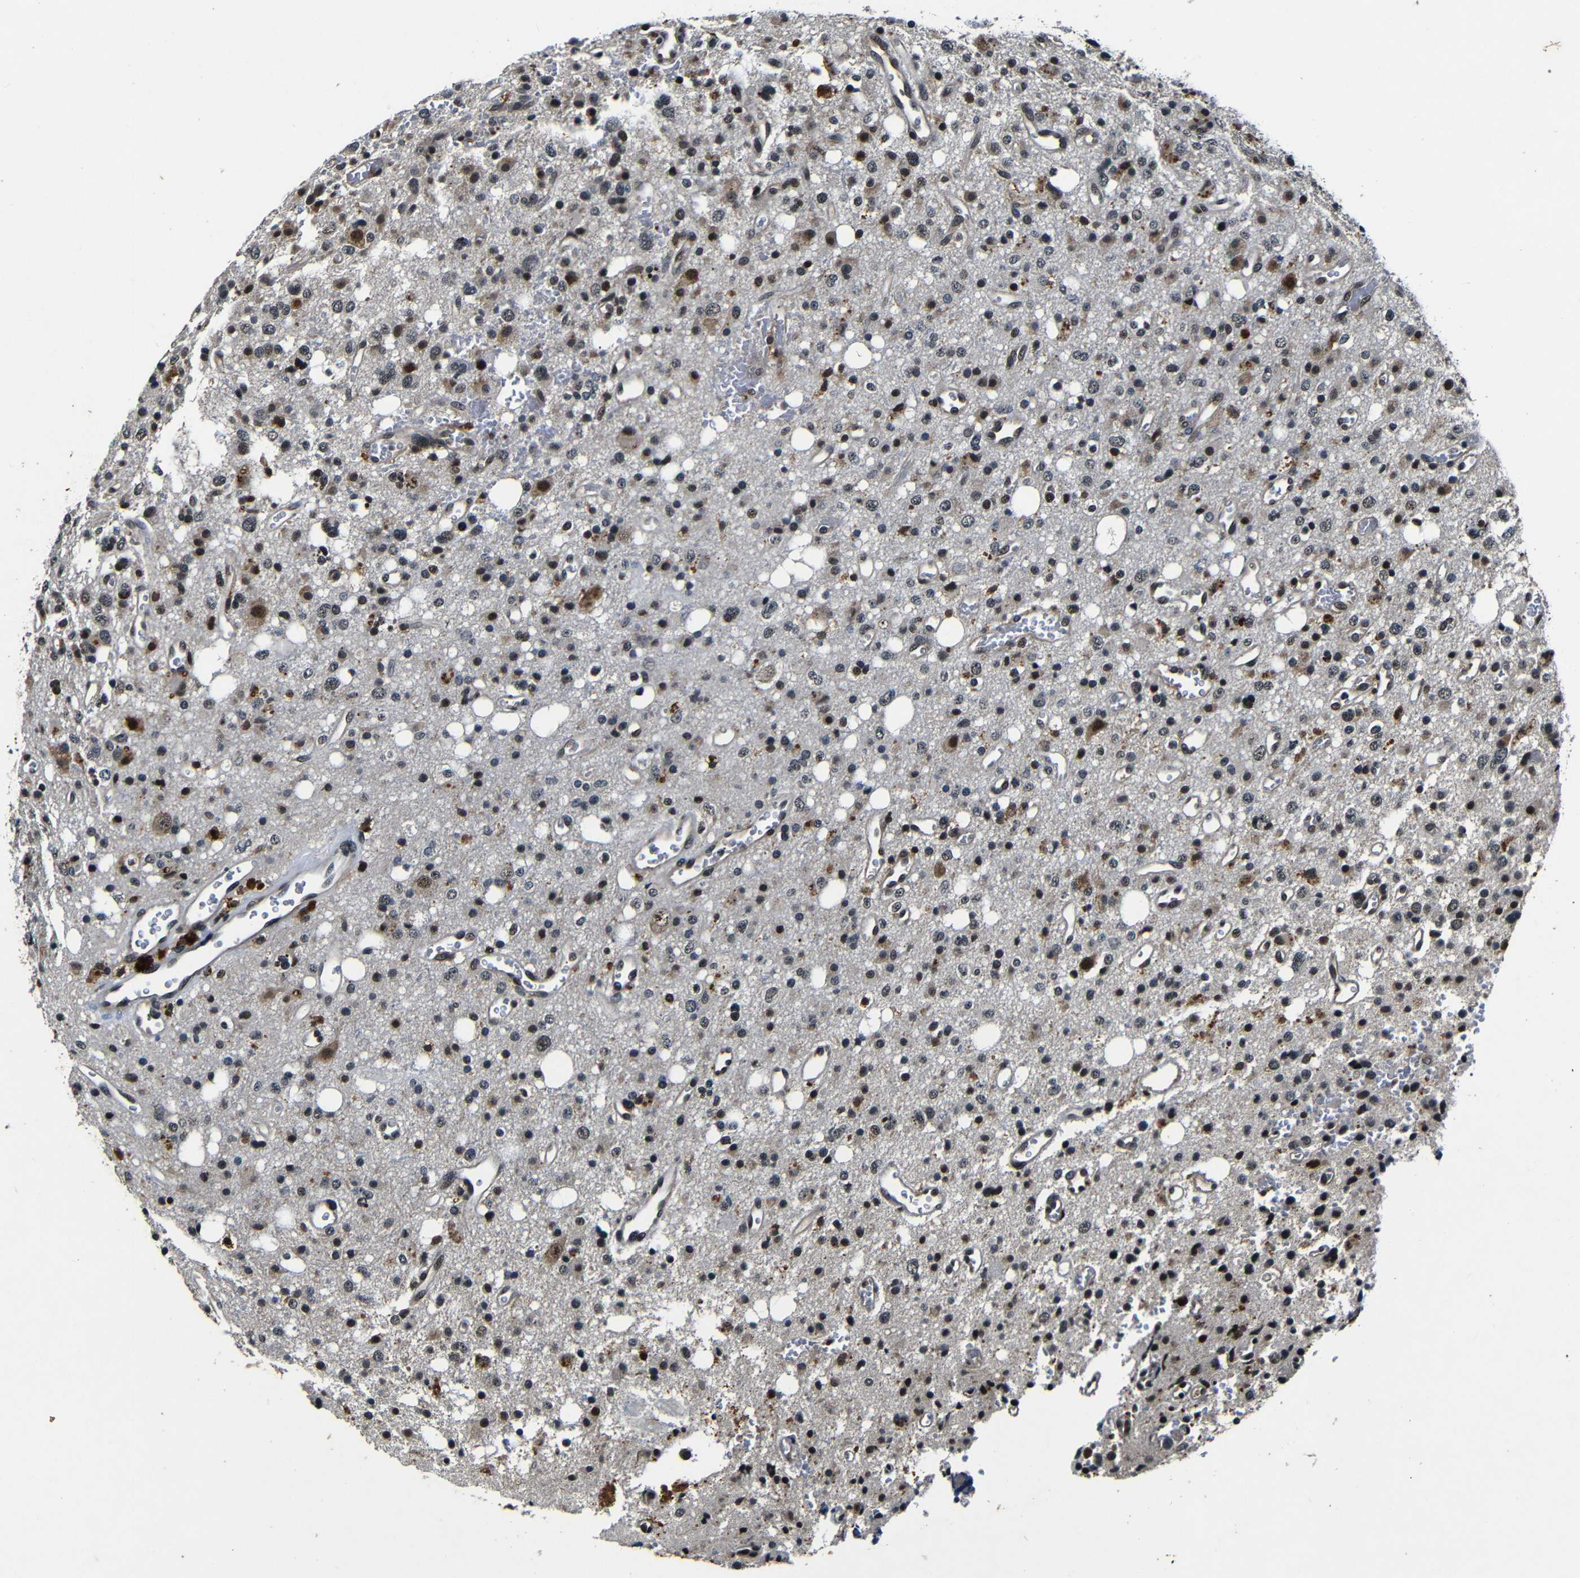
{"staining": {"intensity": "moderate", "quantity": ">75%", "location": "cytoplasmic/membranous,nuclear"}, "tissue": "glioma", "cell_type": "Tumor cells", "image_type": "cancer", "snomed": [{"axis": "morphology", "description": "Glioma, malignant, High grade"}, {"axis": "topography", "description": "Brain"}], "caption": "The immunohistochemical stain highlights moderate cytoplasmic/membranous and nuclear positivity in tumor cells of malignant glioma (high-grade) tissue.", "gene": "FOXD4", "patient": {"sex": "male", "age": 47}}